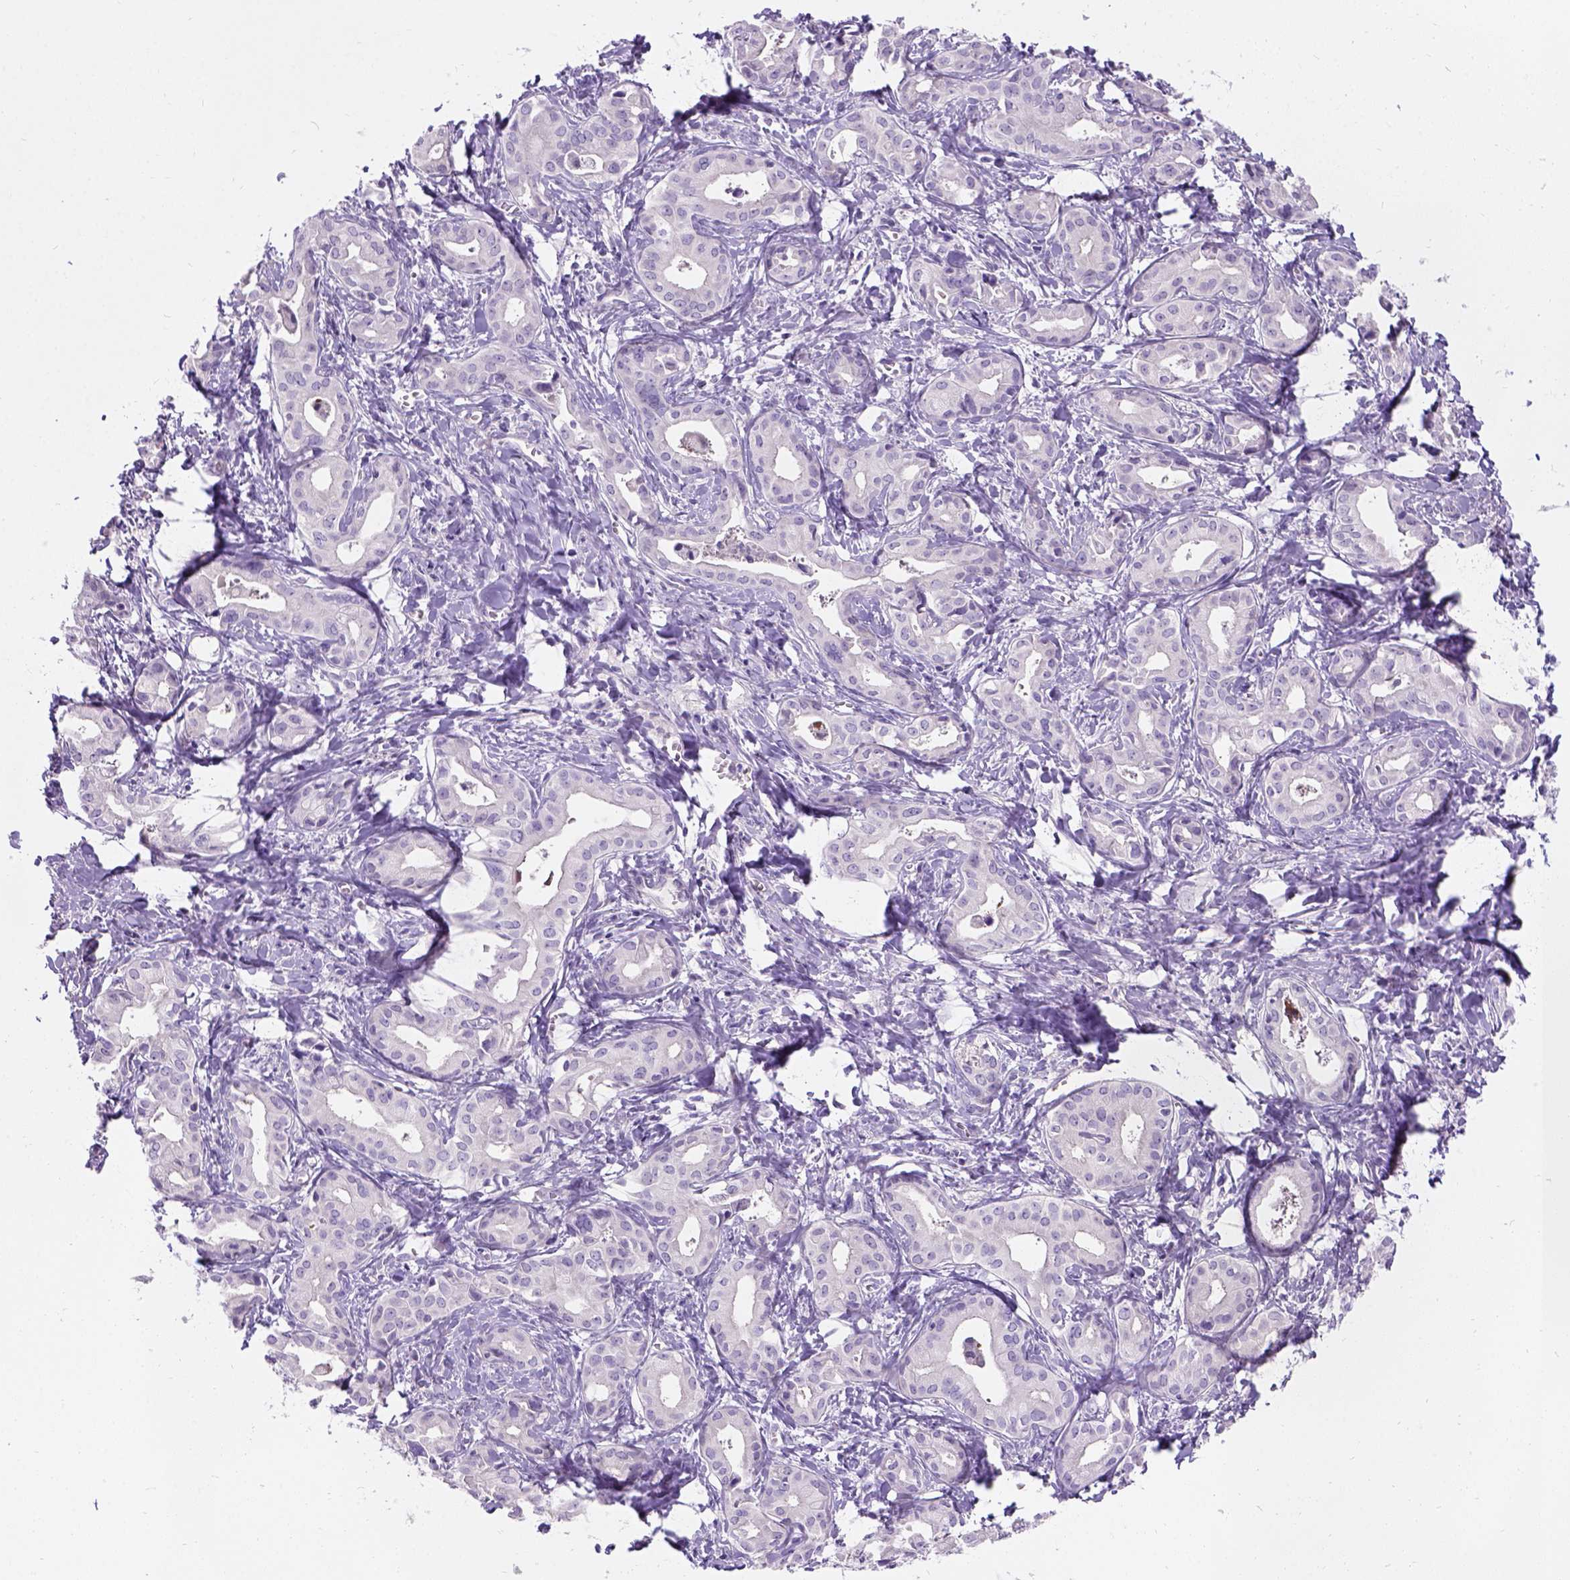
{"staining": {"intensity": "negative", "quantity": "none", "location": "none"}, "tissue": "liver cancer", "cell_type": "Tumor cells", "image_type": "cancer", "snomed": [{"axis": "morphology", "description": "Cholangiocarcinoma"}, {"axis": "topography", "description": "Liver"}], "caption": "Tumor cells show no significant protein expression in liver cholangiocarcinoma.", "gene": "C20orf144", "patient": {"sex": "female", "age": 65}}